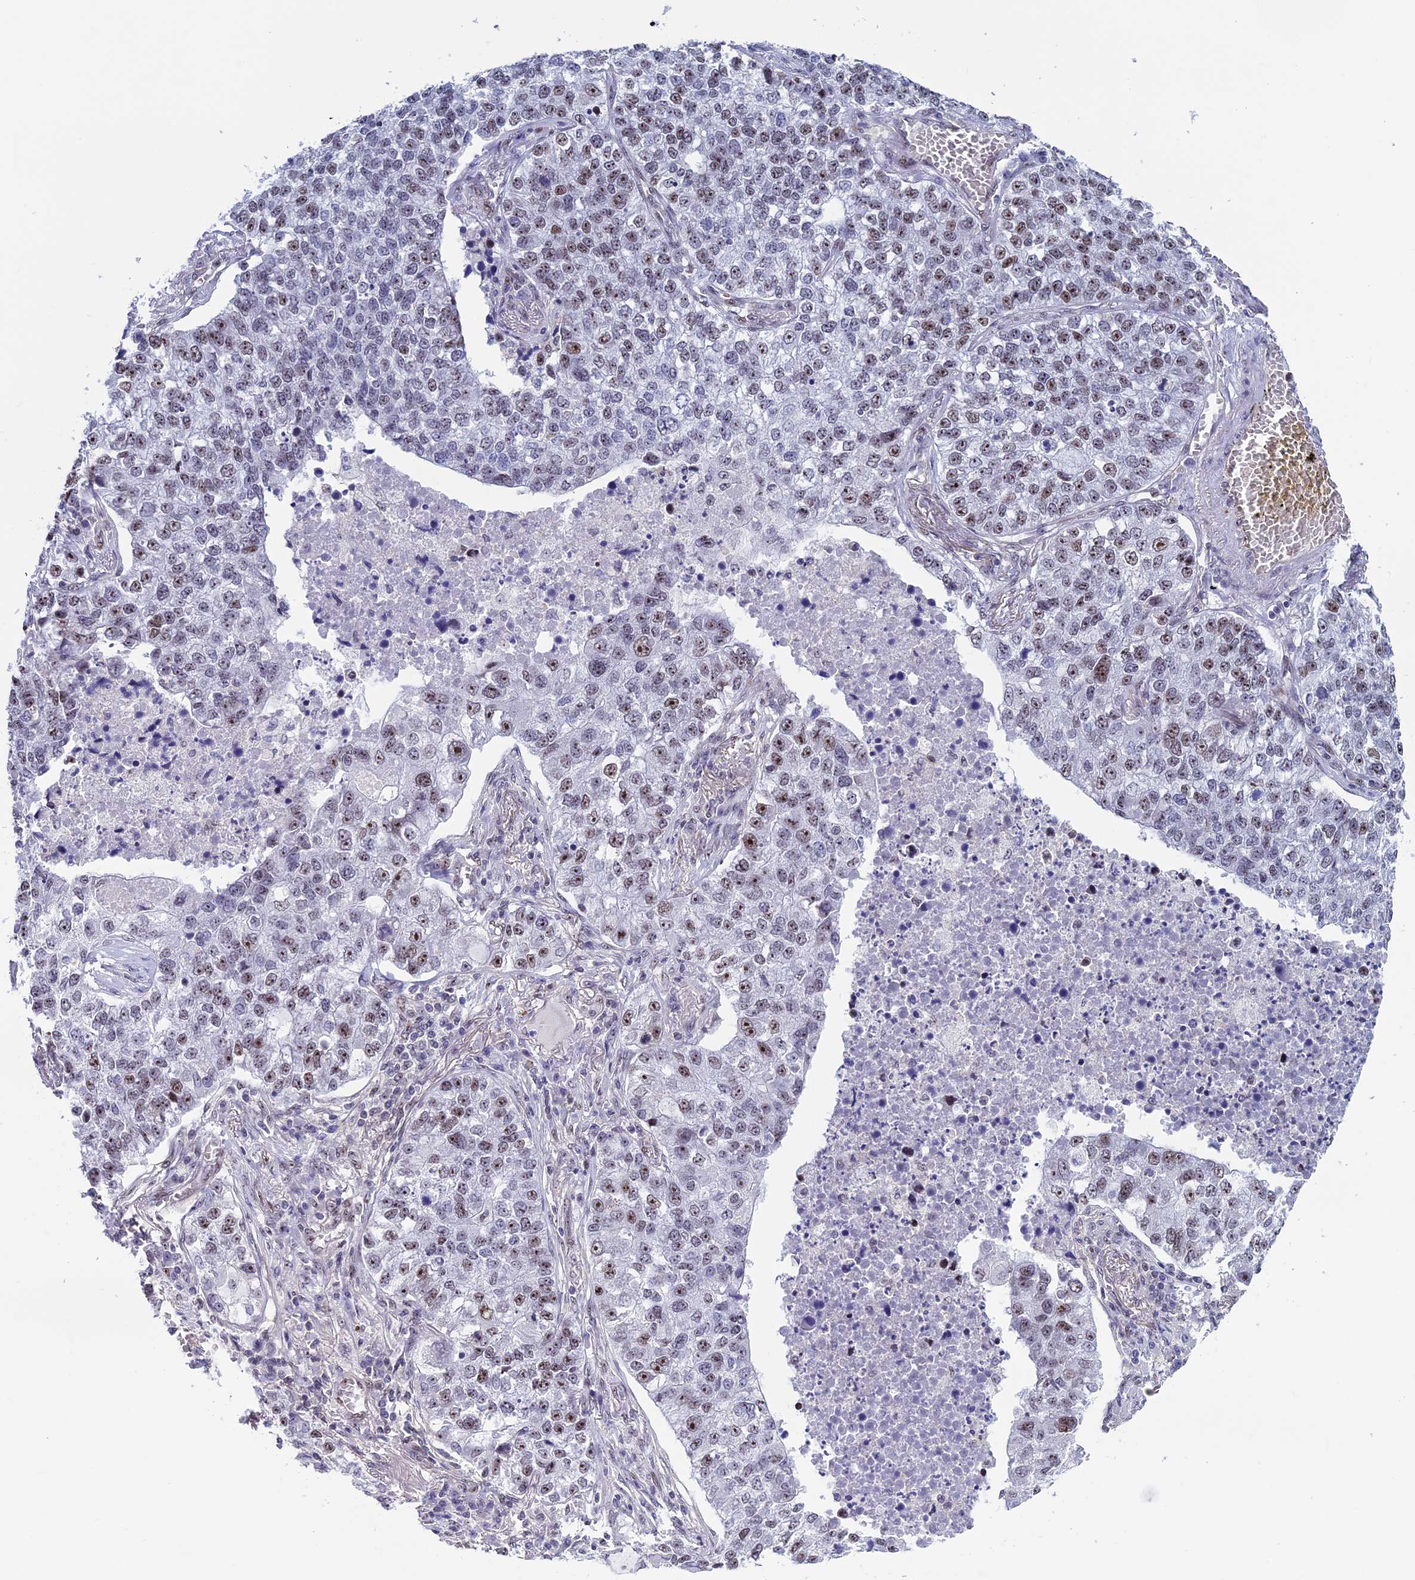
{"staining": {"intensity": "weak", "quantity": "25%-75%", "location": "nuclear"}, "tissue": "lung cancer", "cell_type": "Tumor cells", "image_type": "cancer", "snomed": [{"axis": "morphology", "description": "Adenocarcinoma, NOS"}, {"axis": "topography", "description": "Lung"}], "caption": "Tumor cells show weak nuclear staining in about 25%-75% of cells in adenocarcinoma (lung). (brown staining indicates protein expression, while blue staining denotes nuclei).", "gene": "CCDC86", "patient": {"sex": "male", "age": 49}}